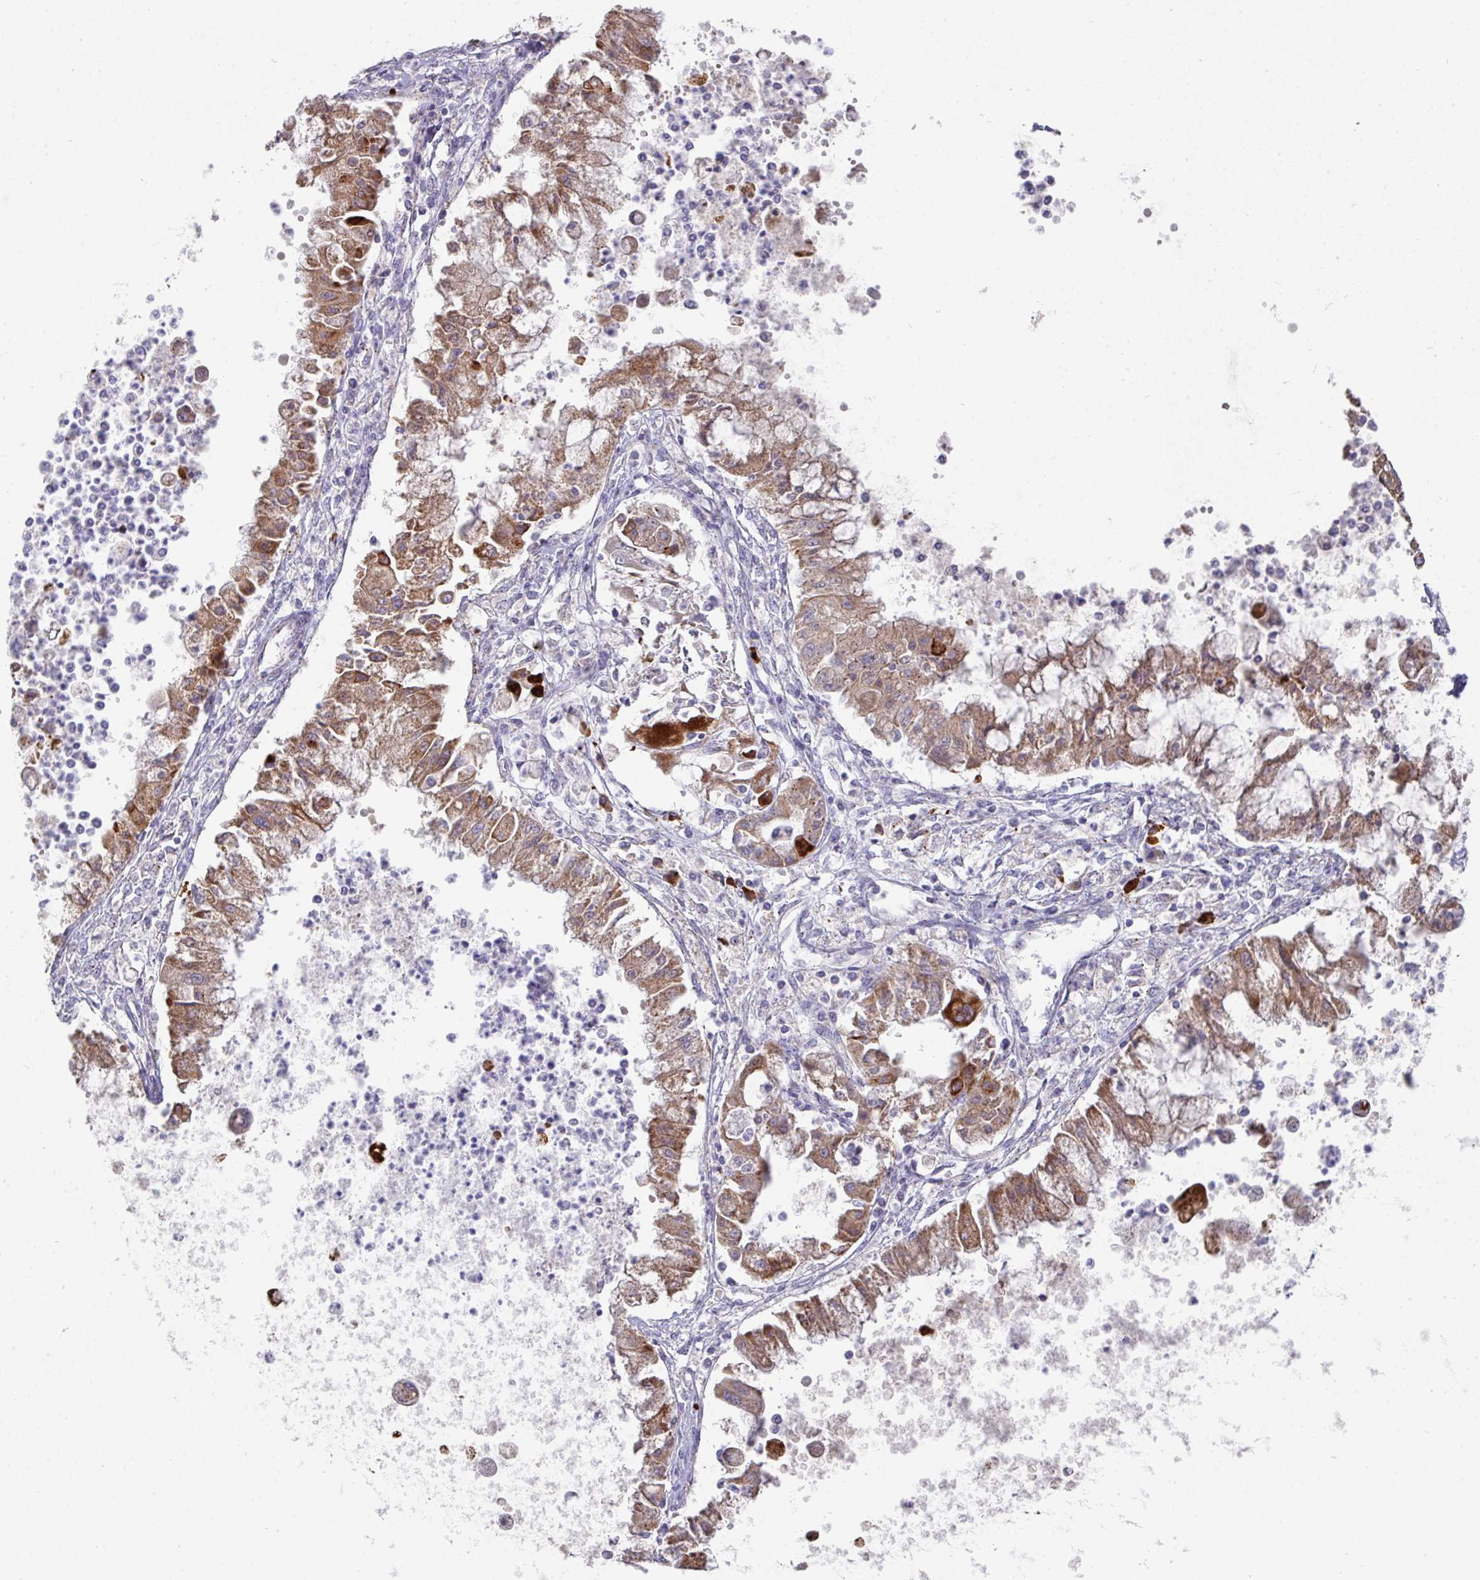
{"staining": {"intensity": "moderate", "quantity": ">75%", "location": "cytoplasmic/membranous"}, "tissue": "ovarian cancer", "cell_type": "Tumor cells", "image_type": "cancer", "snomed": [{"axis": "morphology", "description": "Cystadenocarcinoma, mucinous, NOS"}, {"axis": "topography", "description": "Ovary"}], "caption": "Mucinous cystadenocarcinoma (ovarian) stained with a brown dye exhibits moderate cytoplasmic/membranous positive positivity in approximately >75% of tumor cells.", "gene": "IL4R", "patient": {"sex": "female", "age": 70}}